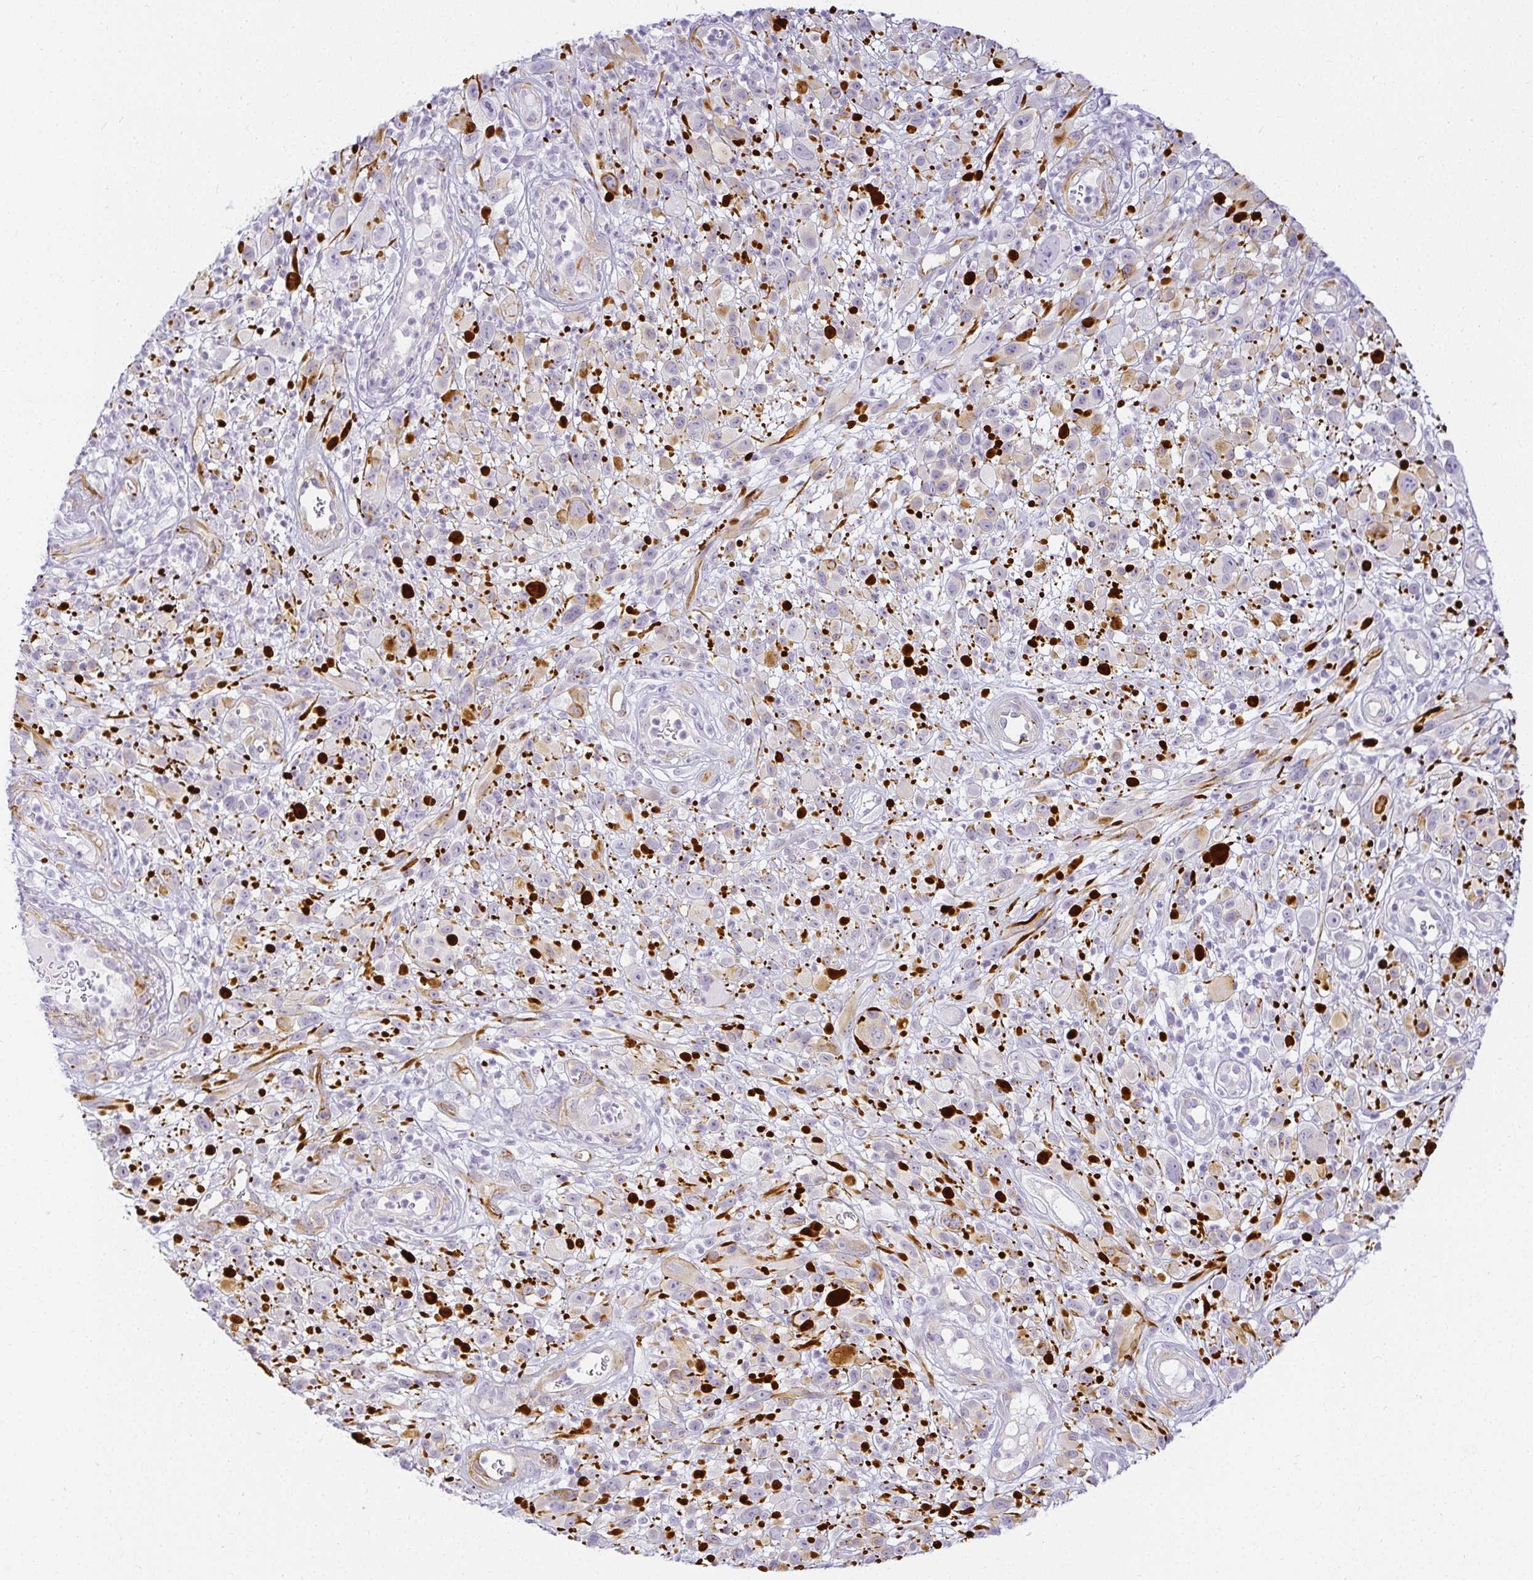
{"staining": {"intensity": "negative", "quantity": "none", "location": "none"}, "tissue": "melanoma", "cell_type": "Tumor cells", "image_type": "cancer", "snomed": [{"axis": "morphology", "description": "Malignant melanoma, NOS"}, {"axis": "topography", "description": "Skin"}], "caption": "Immunohistochemistry (IHC) photomicrograph of malignant melanoma stained for a protein (brown), which displays no positivity in tumor cells.", "gene": "ACAN", "patient": {"sex": "male", "age": 68}}